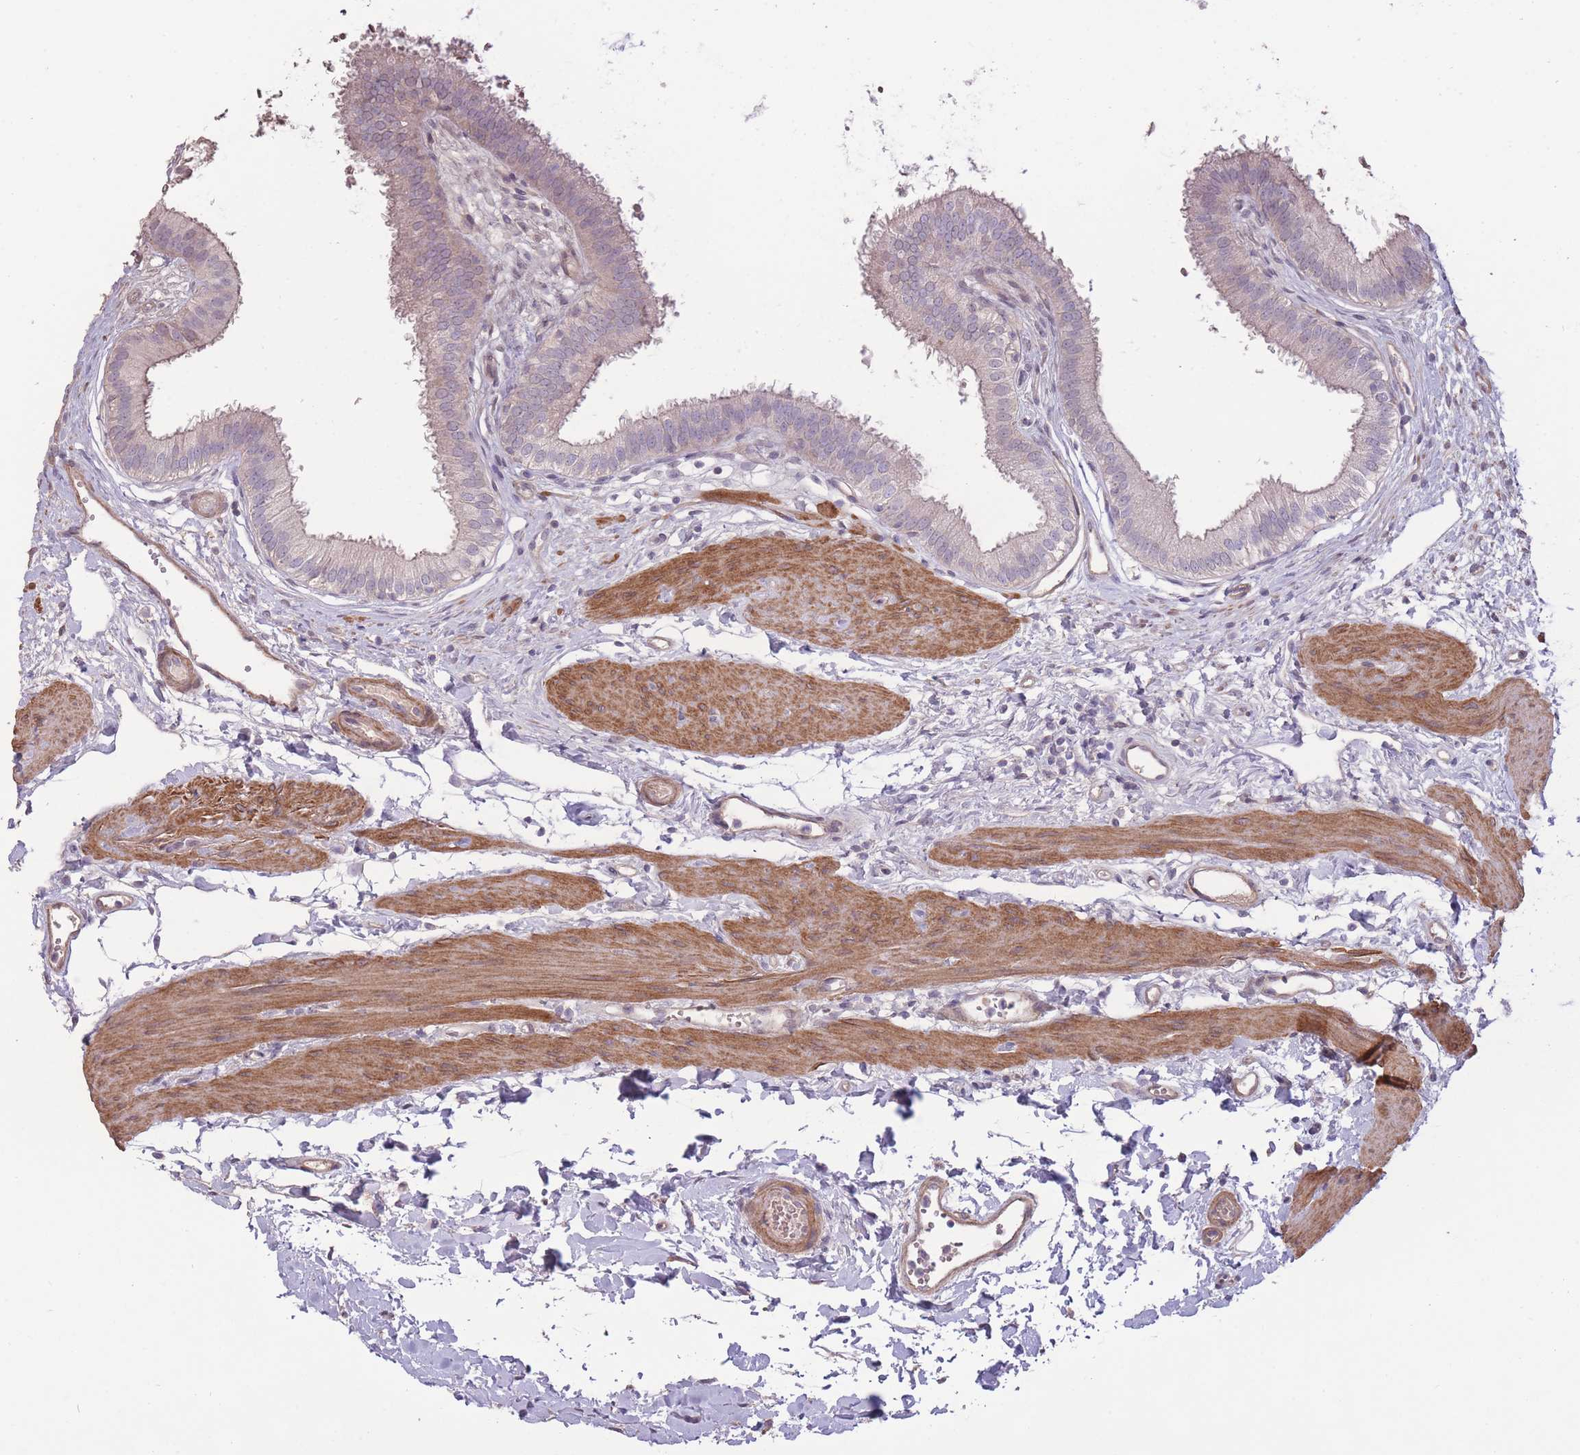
{"staining": {"intensity": "weak", "quantity": "<25%", "location": "cytoplasmic/membranous"}, "tissue": "gallbladder", "cell_type": "Glandular cells", "image_type": "normal", "snomed": [{"axis": "morphology", "description": "Normal tissue, NOS"}, {"axis": "topography", "description": "Gallbladder"}], "caption": "IHC image of normal gallbladder: gallbladder stained with DAB exhibits no significant protein expression in glandular cells.", "gene": "RSPH10B2", "patient": {"sex": "female", "age": 54}}